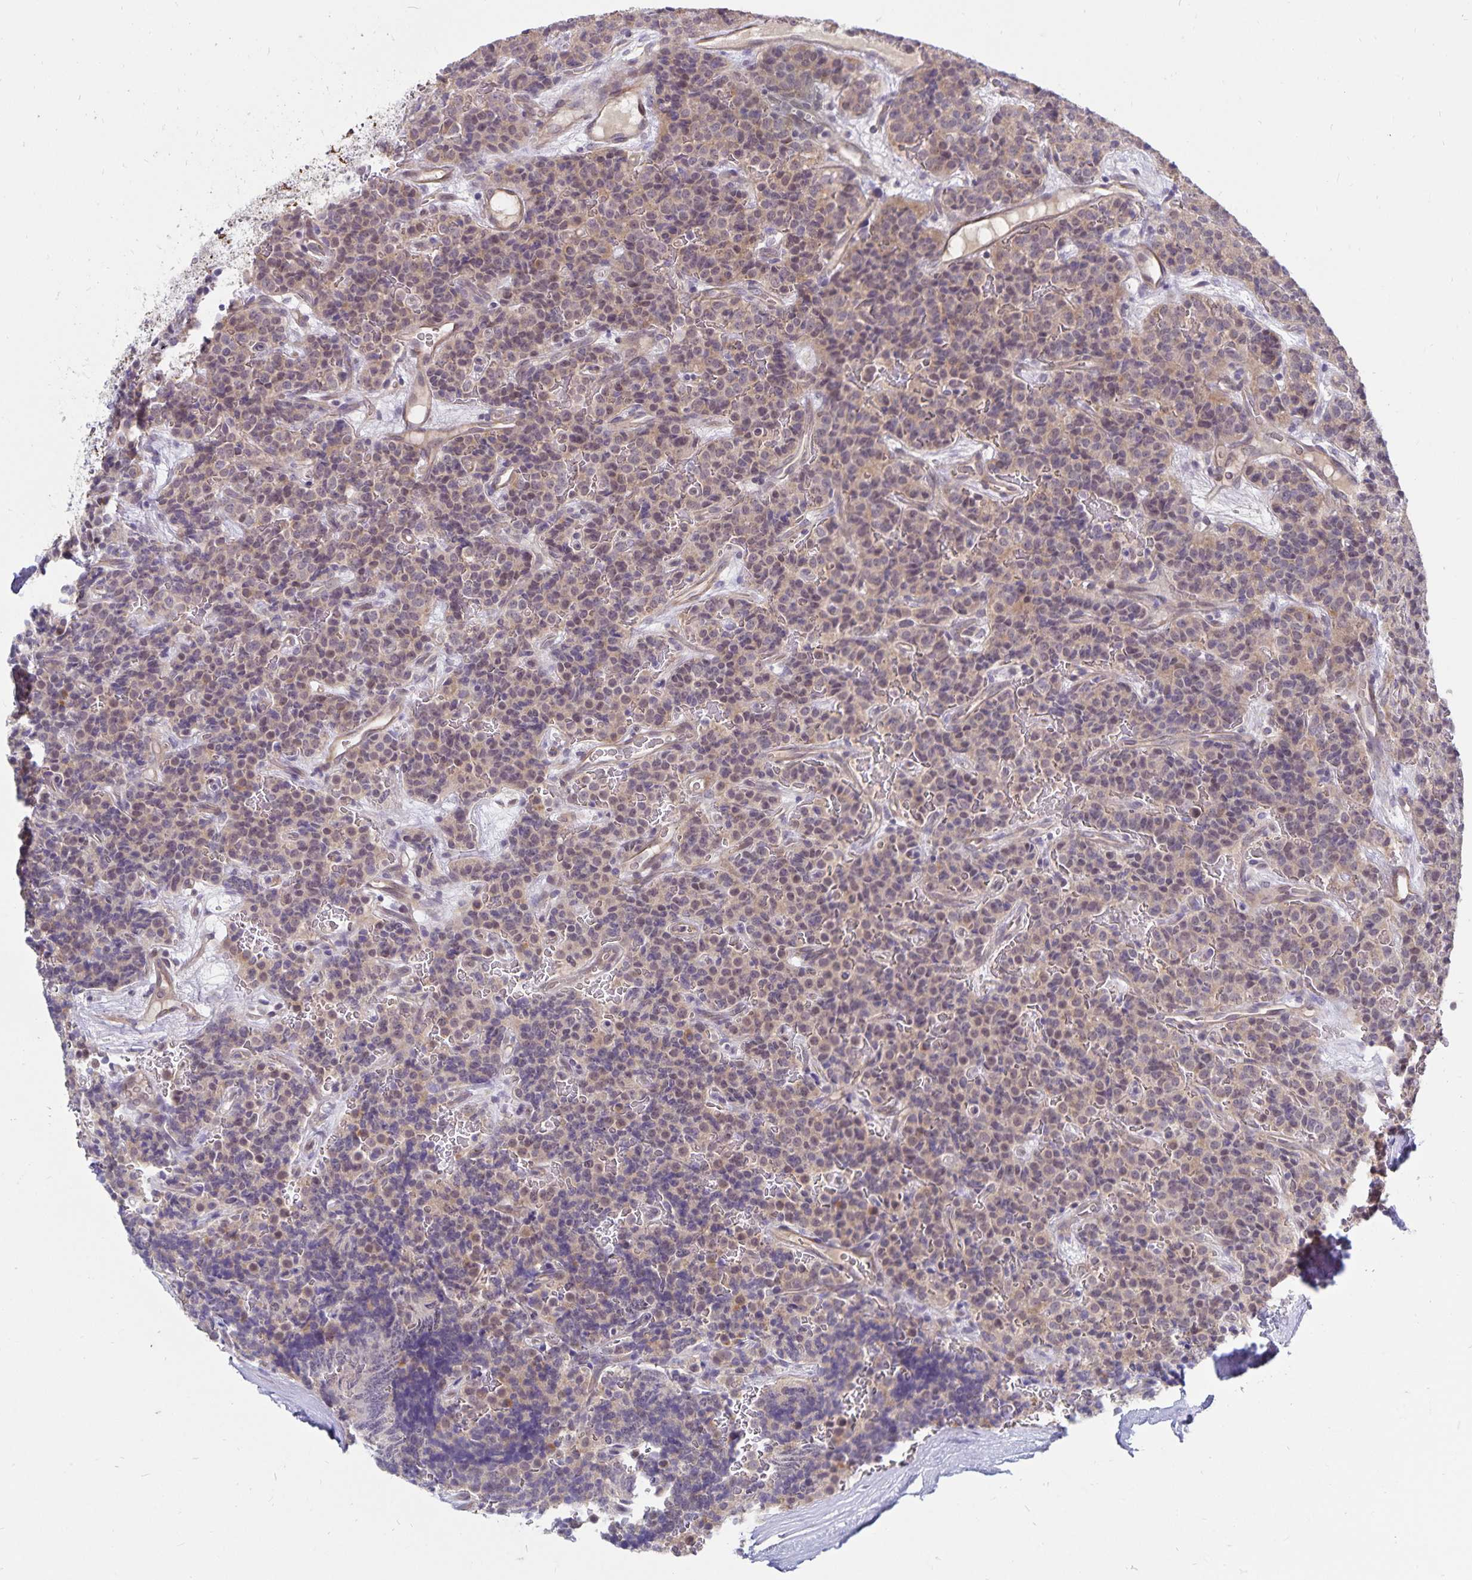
{"staining": {"intensity": "weak", "quantity": "25%-75%", "location": "cytoplasmic/membranous,nuclear"}, "tissue": "carcinoid", "cell_type": "Tumor cells", "image_type": "cancer", "snomed": [{"axis": "morphology", "description": "Carcinoid, malignant, NOS"}, {"axis": "topography", "description": "Pancreas"}], "caption": "Weak cytoplasmic/membranous and nuclear staining for a protein is present in approximately 25%-75% of tumor cells of malignant carcinoid using IHC.", "gene": "CDKN2B", "patient": {"sex": "male", "age": 36}}